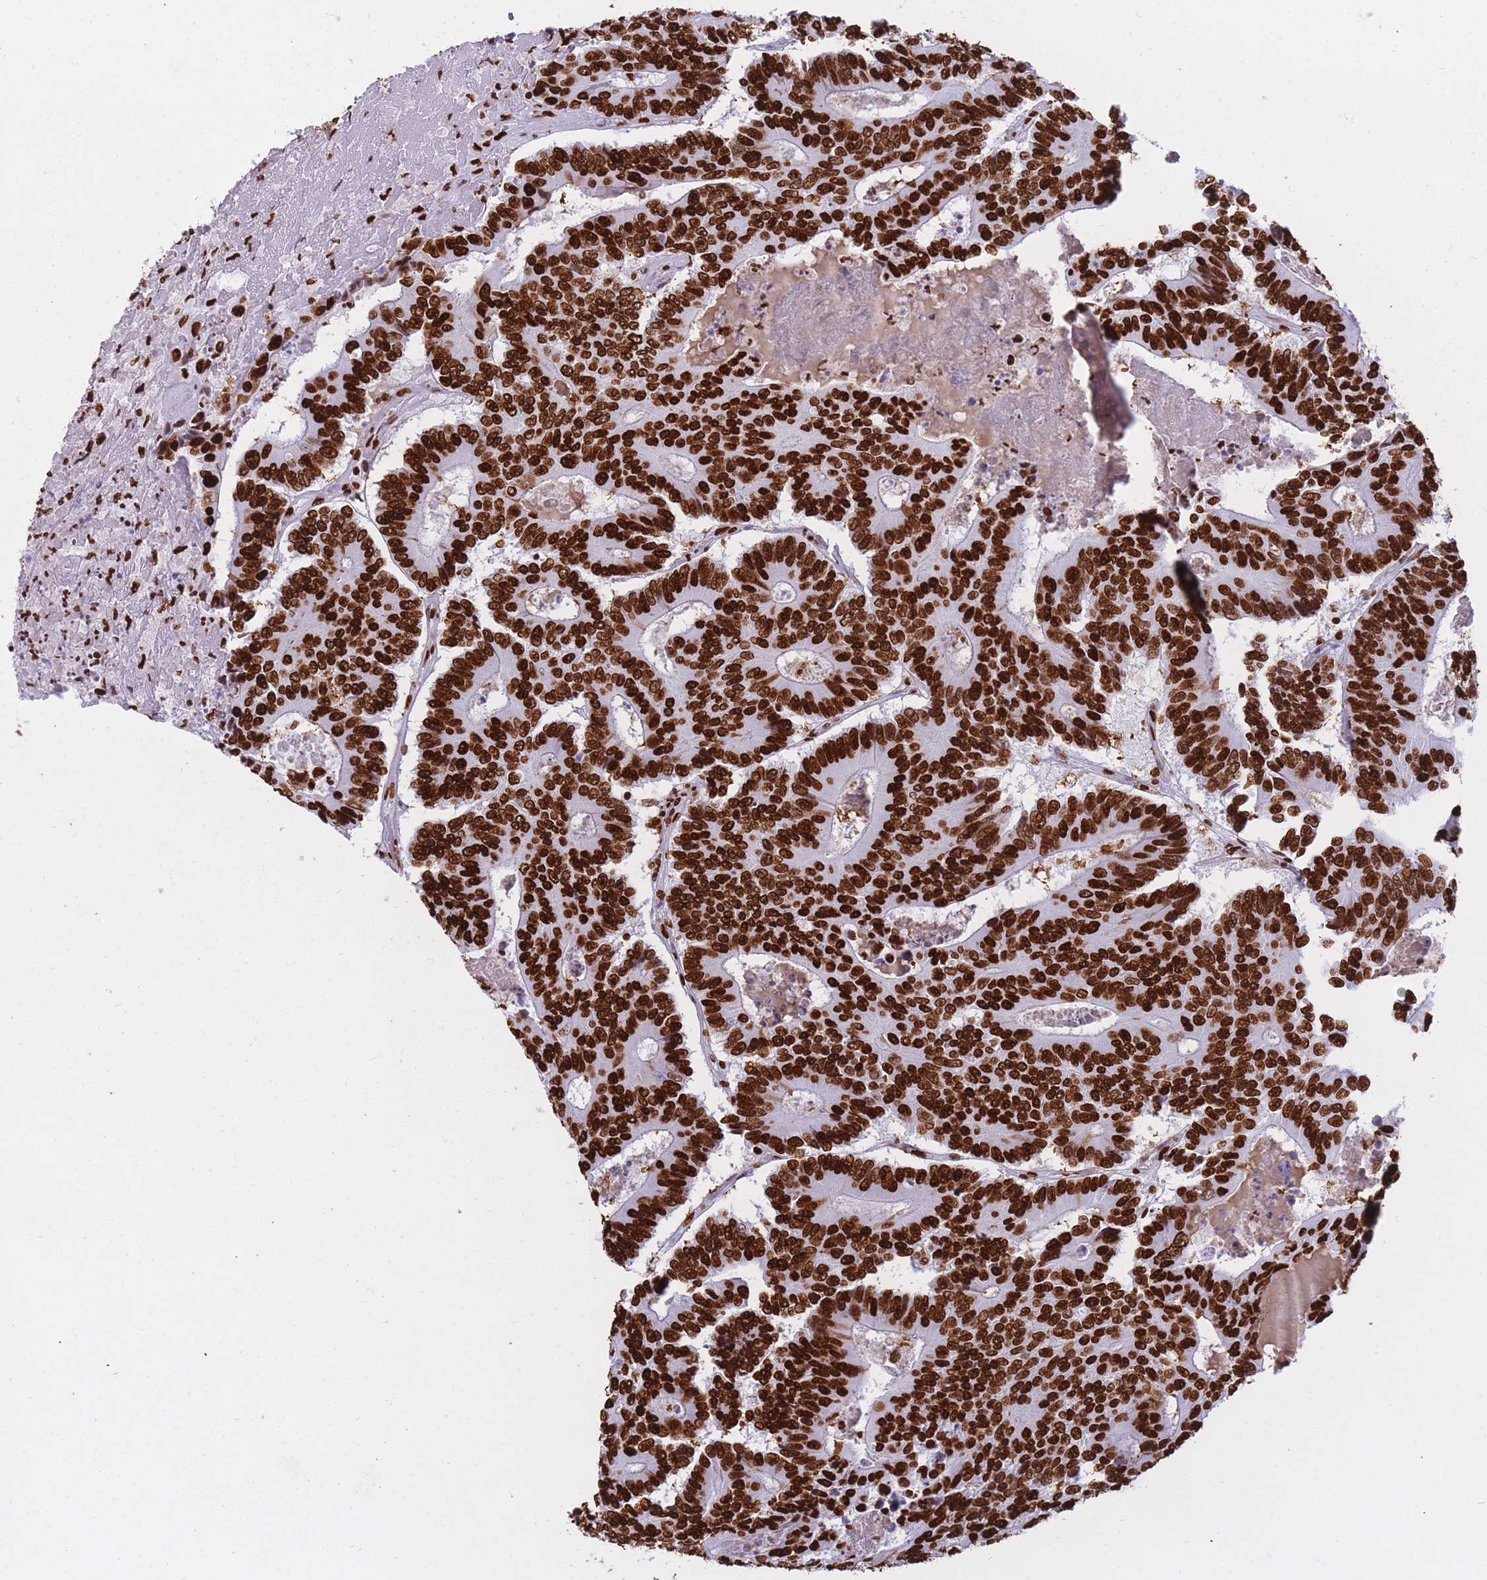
{"staining": {"intensity": "strong", "quantity": ">75%", "location": "nuclear"}, "tissue": "colorectal cancer", "cell_type": "Tumor cells", "image_type": "cancer", "snomed": [{"axis": "morphology", "description": "Adenocarcinoma, NOS"}, {"axis": "topography", "description": "Colon"}], "caption": "Immunohistochemical staining of adenocarcinoma (colorectal) exhibits high levels of strong nuclear positivity in about >75% of tumor cells. Nuclei are stained in blue.", "gene": "HNRNPUL1", "patient": {"sex": "male", "age": 83}}